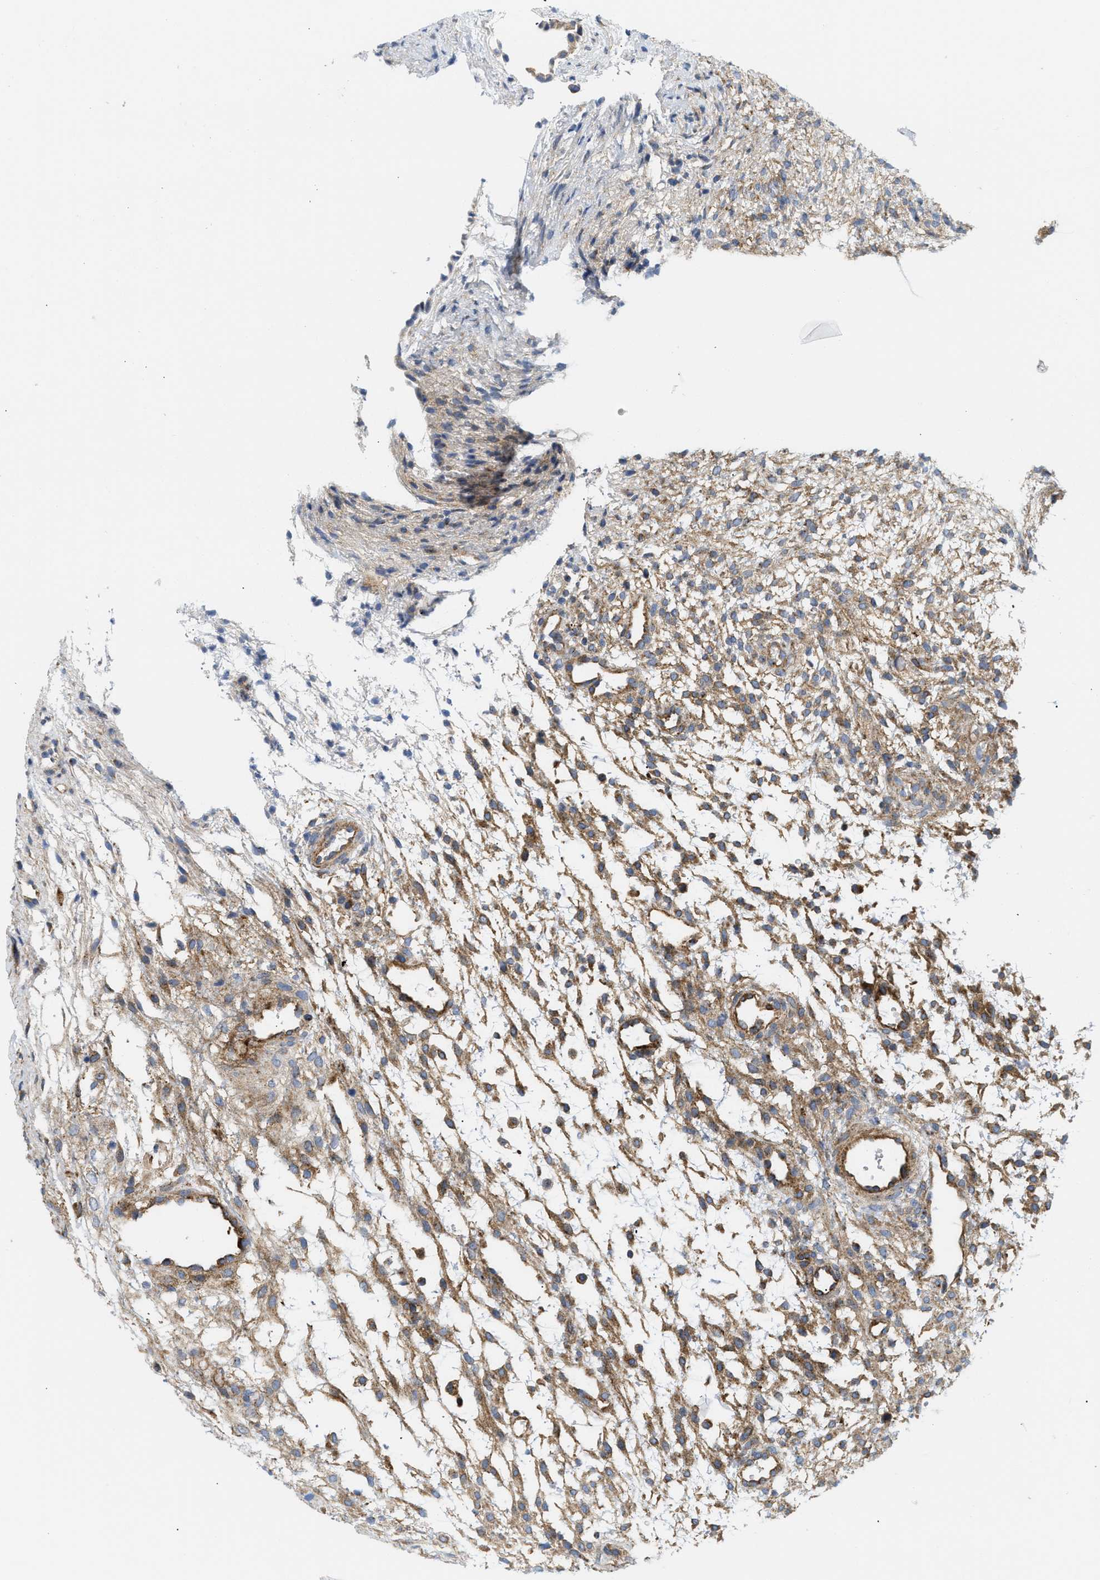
{"staining": {"intensity": "moderate", "quantity": ">75%", "location": "cytoplasmic/membranous"}, "tissue": "ovary", "cell_type": "Ovarian stroma cells", "image_type": "normal", "snomed": [{"axis": "morphology", "description": "Normal tissue, NOS"}, {"axis": "morphology", "description": "Cyst, NOS"}, {"axis": "topography", "description": "Ovary"}], "caption": "Ovary stained with immunohistochemistry shows moderate cytoplasmic/membranous staining in about >75% of ovarian stroma cells.", "gene": "DCTN4", "patient": {"sex": "female", "age": 18}}